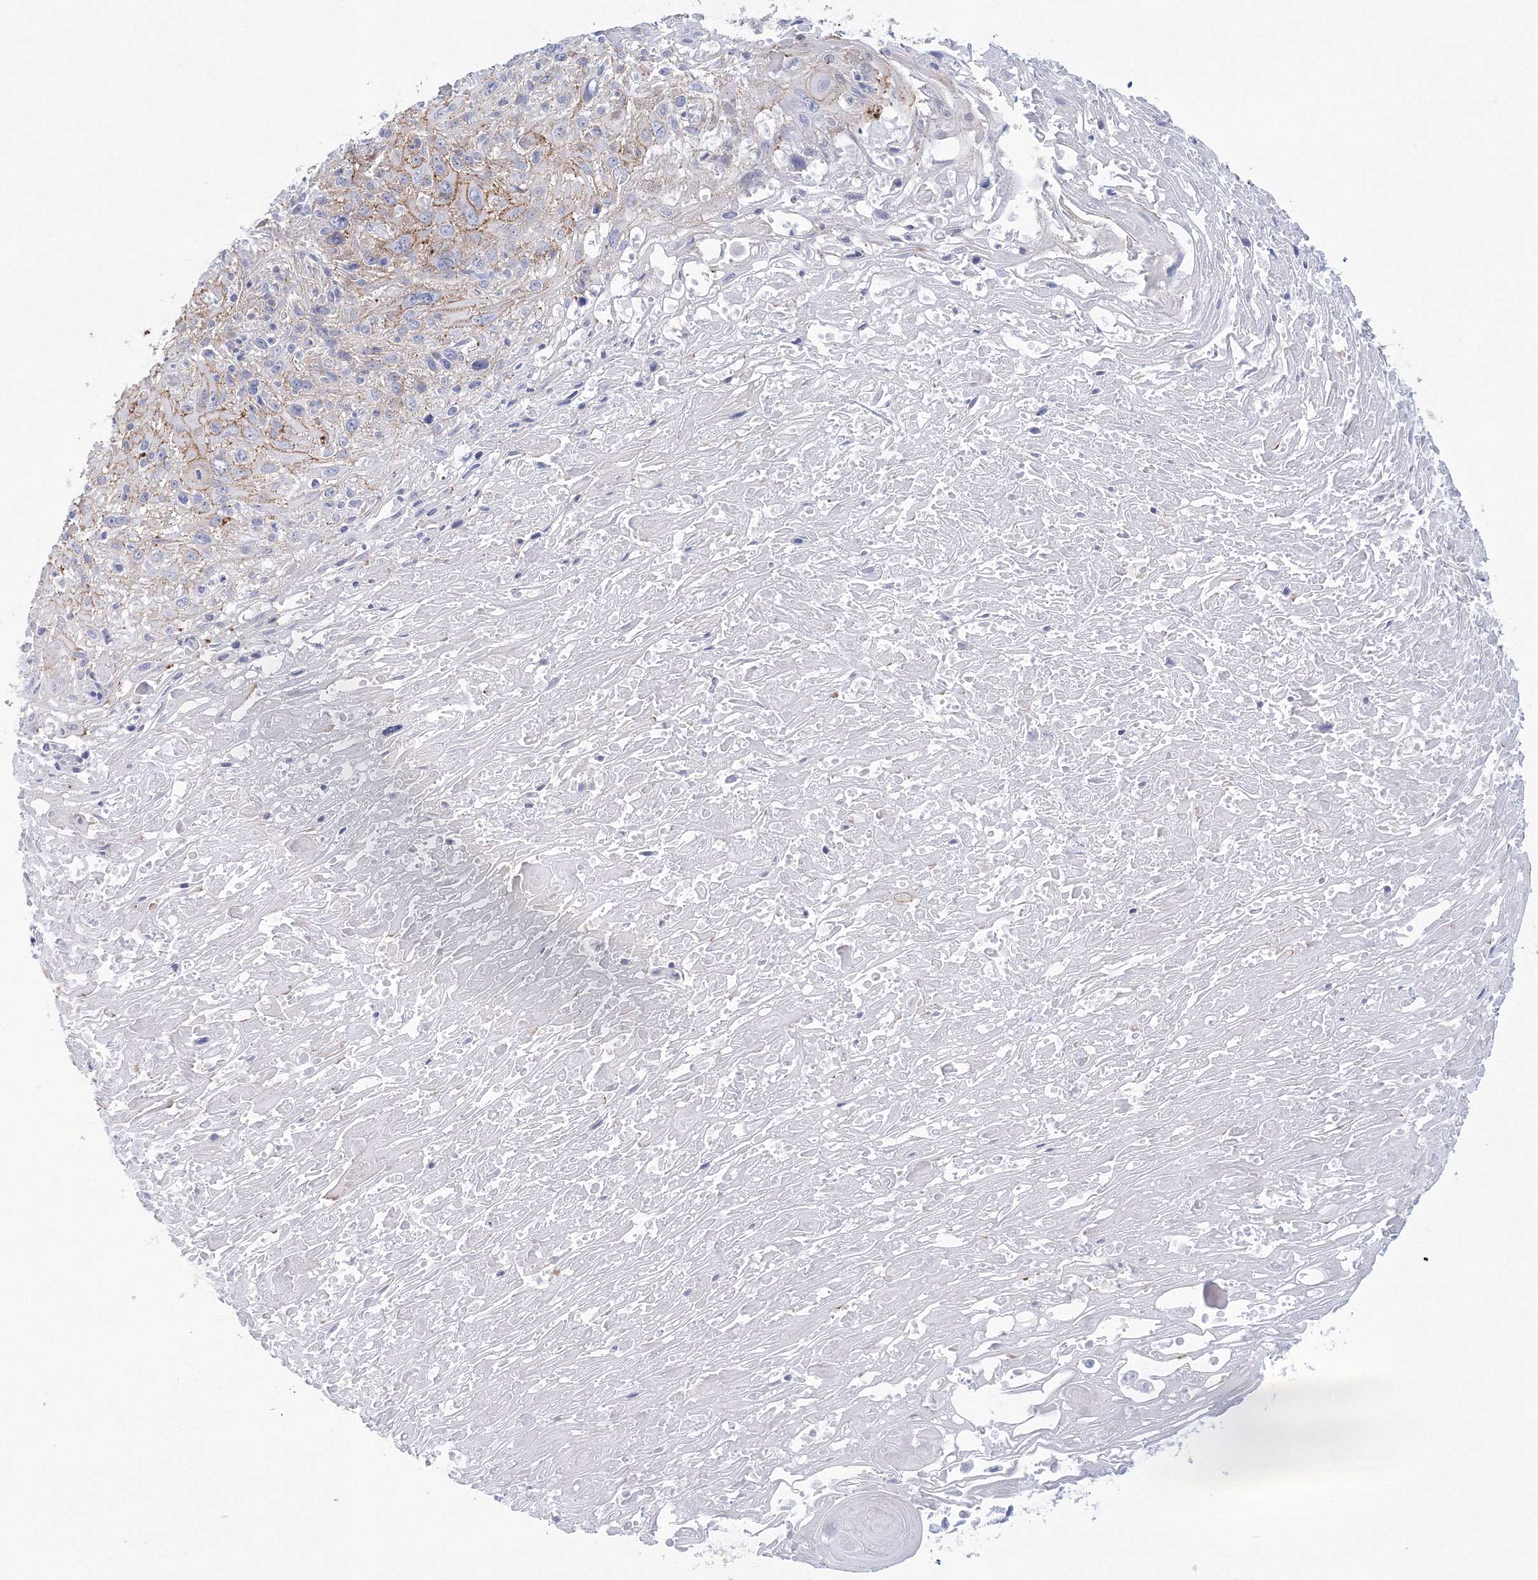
{"staining": {"intensity": "moderate", "quantity": "<25%", "location": "cytoplasmic/membranous"}, "tissue": "cervical cancer", "cell_type": "Tumor cells", "image_type": "cancer", "snomed": [{"axis": "morphology", "description": "Squamous cell carcinoma, NOS"}, {"axis": "topography", "description": "Cervix"}], "caption": "A brown stain highlights moderate cytoplasmic/membranous staining of a protein in human squamous cell carcinoma (cervical) tumor cells. The staining was performed using DAB, with brown indicating positive protein expression. Nuclei are stained blue with hematoxylin.", "gene": "VSIG1", "patient": {"sex": "female", "age": 51}}